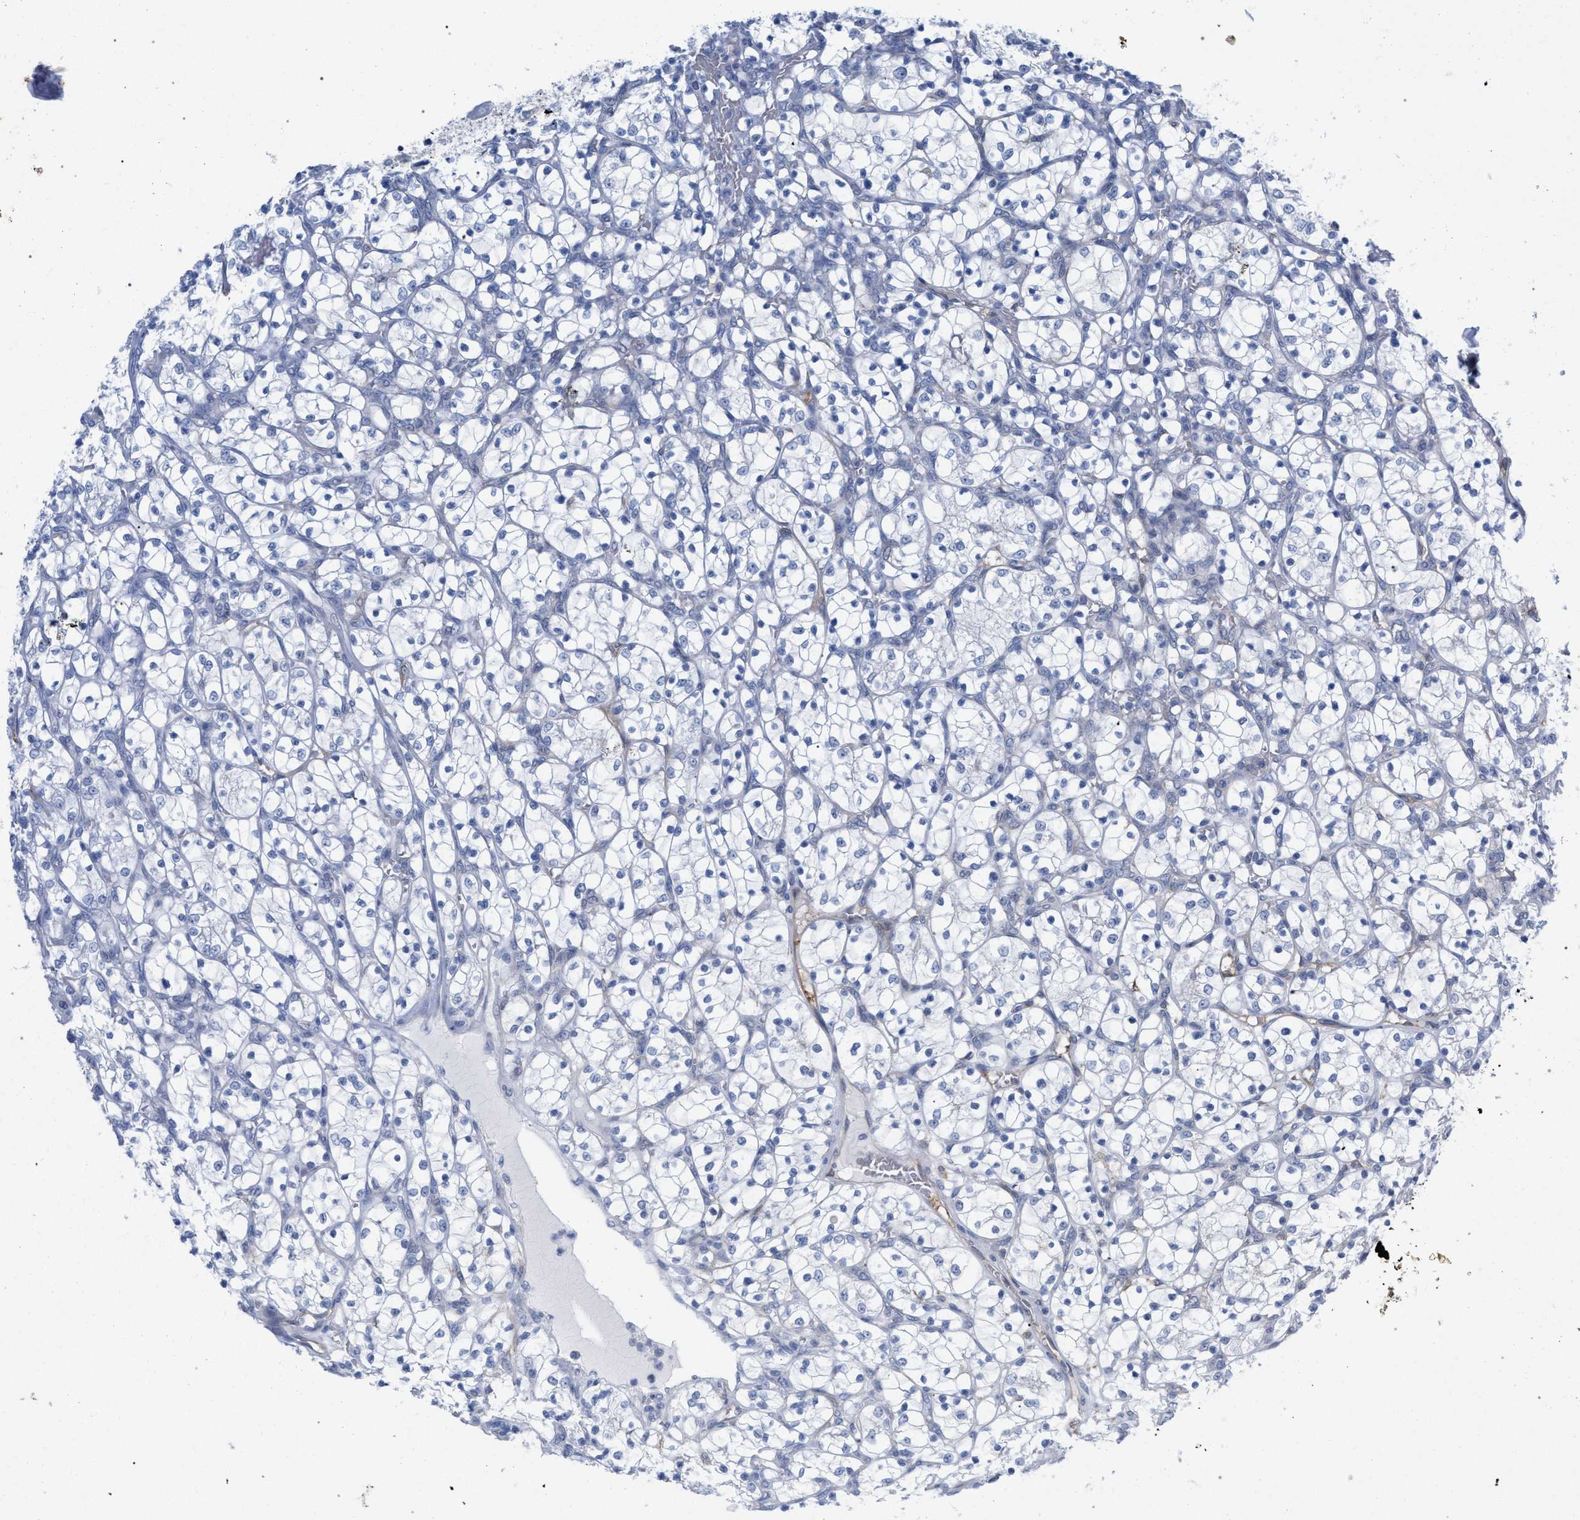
{"staining": {"intensity": "negative", "quantity": "none", "location": "none"}, "tissue": "renal cancer", "cell_type": "Tumor cells", "image_type": "cancer", "snomed": [{"axis": "morphology", "description": "Adenocarcinoma, NOS"}, {"axis": "topography", "description": "Kidney"}], "caption": "Immunohistochemistry photomicrograph of neoplastic tissue: human renal cancer (adenocarcinoma) stained with DAB (3,3'-diaminobenzidine) reveals no significant protein expression in tumor cells.", "gene": "FHOD3", "patient": {"sex": "female", "age": 69}}